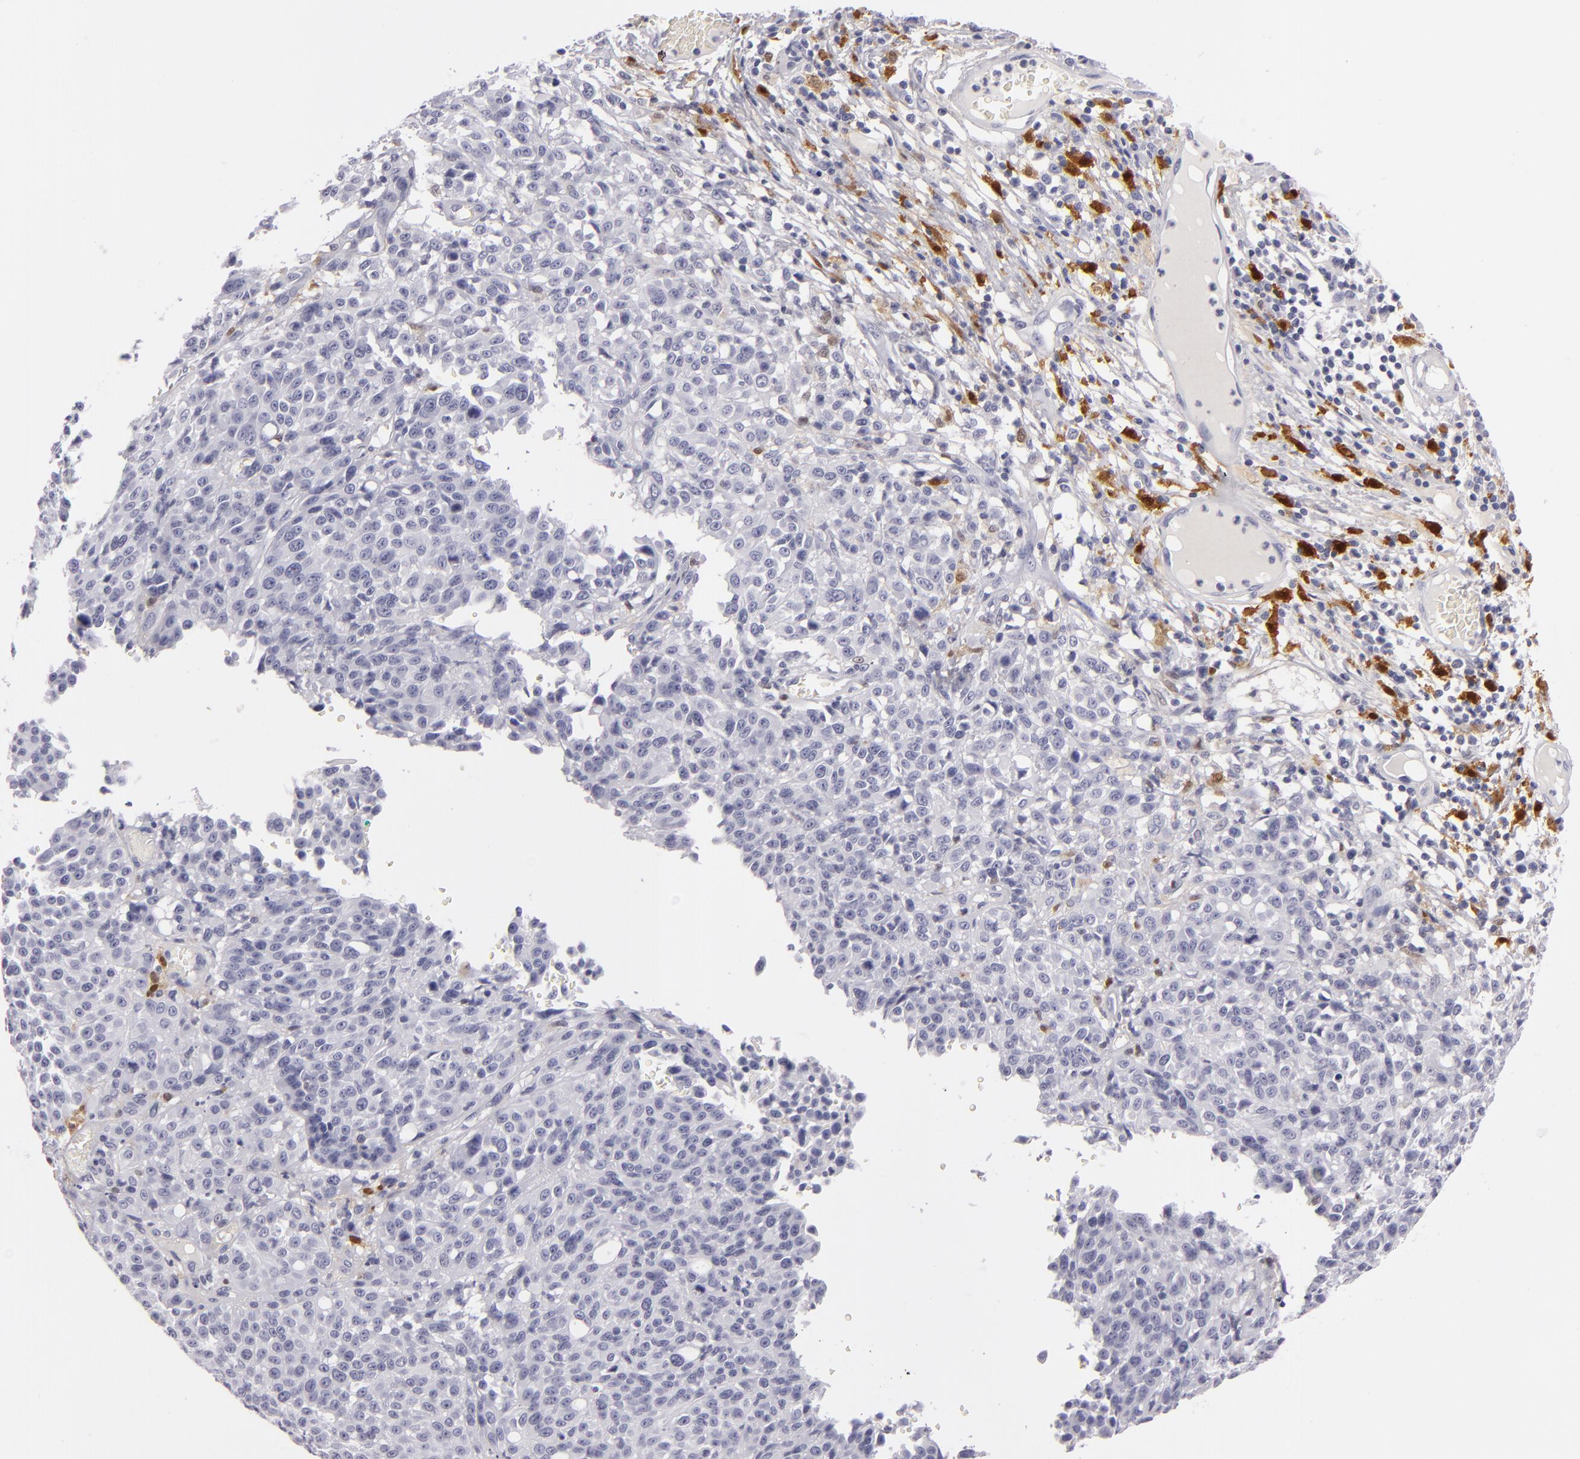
{"staining": {"intensity": "negative", "quantity": "none", "location": "none"}, "tissue": "melanoma", "cell_type": "Tumor cells", "image_type": "cancer", "snomed": [{"axis": "morphology", "description": "Malignant melanoma, NOS"}, {"axis": "topography", "description": "Skin"}], "caption": "Immunohistochemical staining of human malignant melanoma displays no significant positivity in tumor cells.", "gene": "F13A1", "patient": {"sex": "female", "age": 49}}